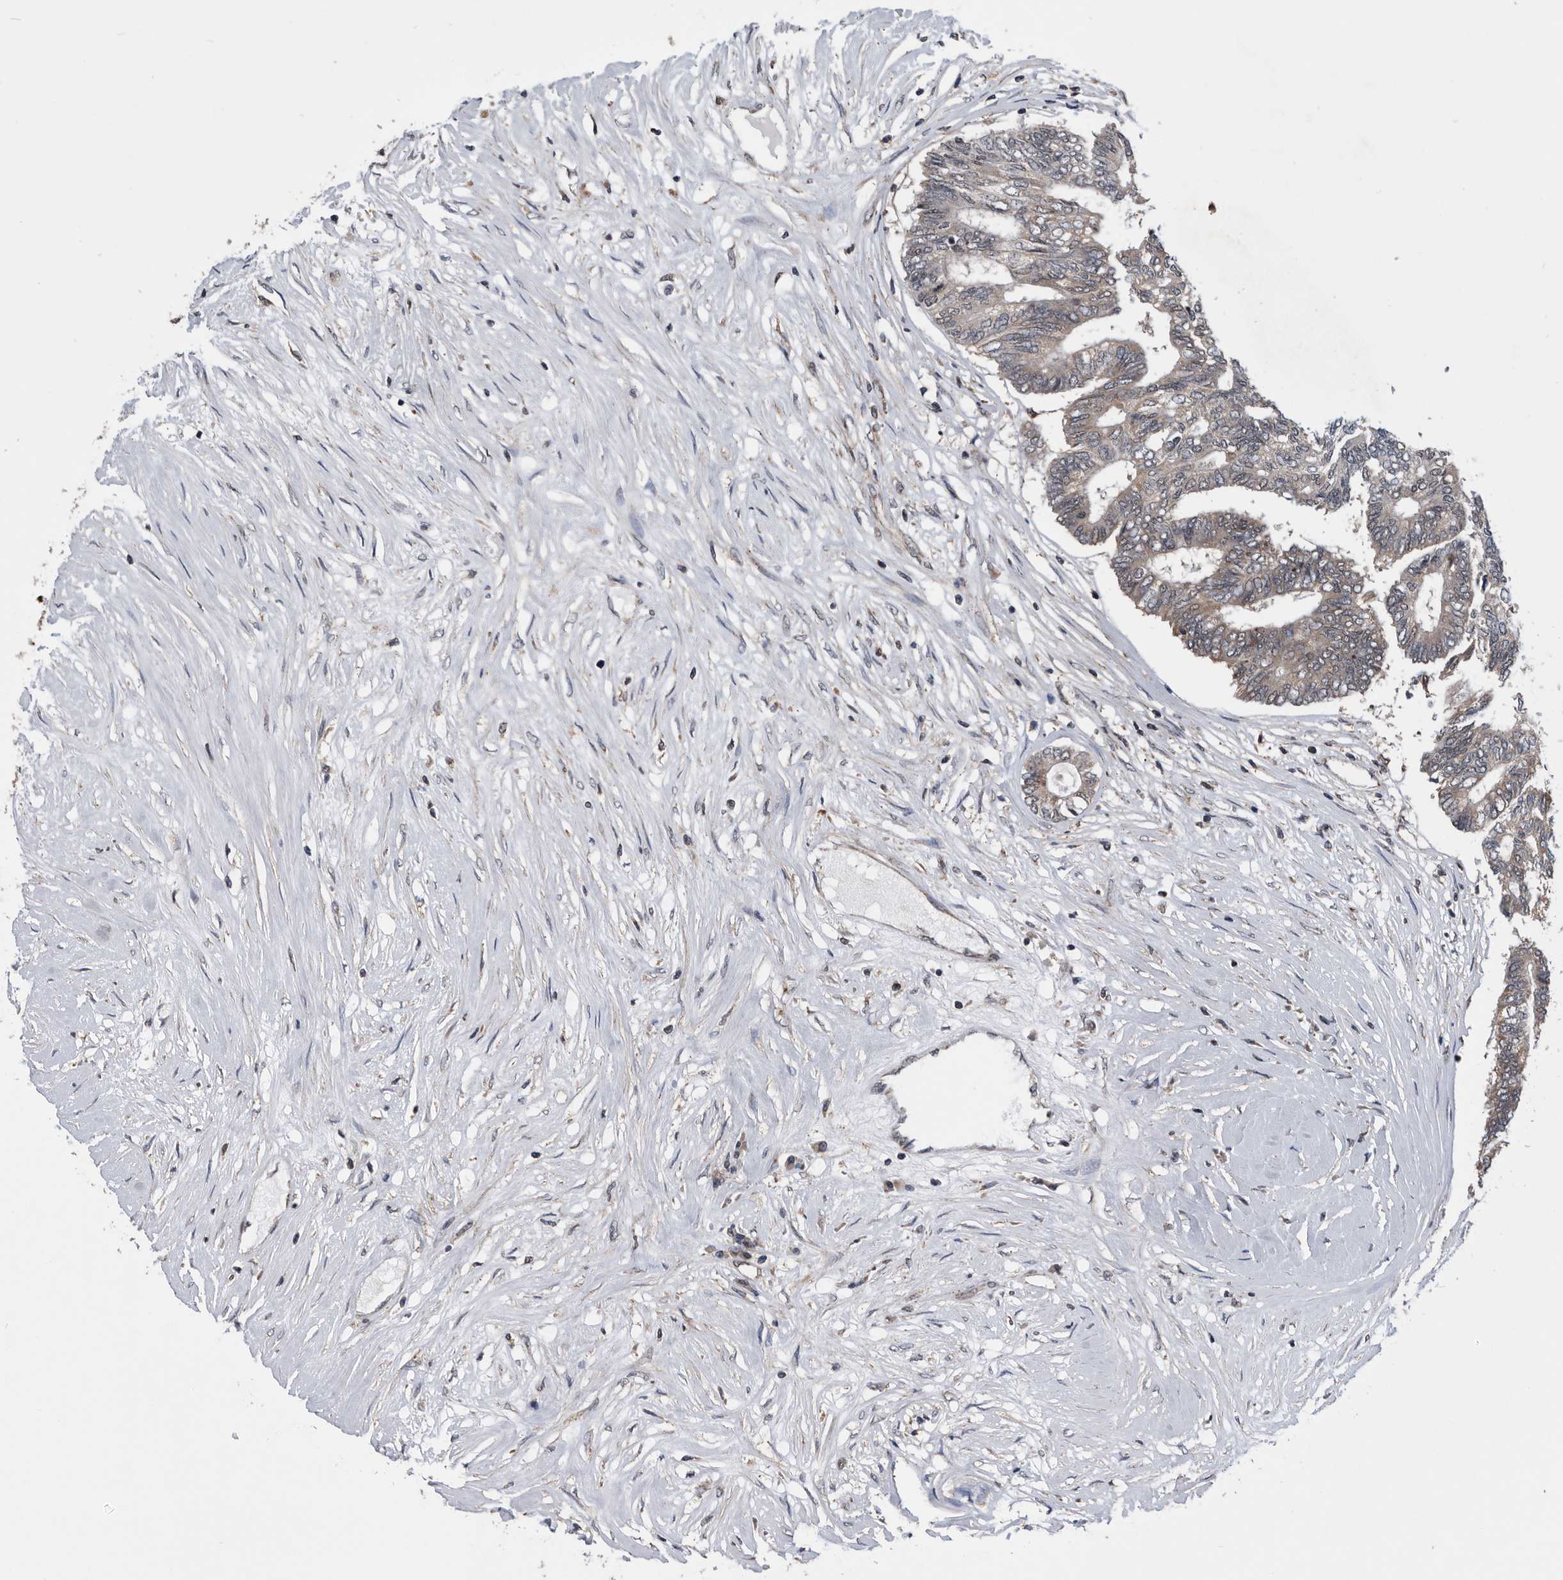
{"staining": {"intensity": "weak", "quantity": ">75%", "location": "cytoplasmic/membranous"}, "tissue": "colorectal cancer", "cell_type": "Tumor cells", "image_type": "cancer", "snomed": [{"axis": "morphology", "description": "Adenocarcinoma, NOS"}, {"axis": "topography", "description": "Rectum"}], "caption": "Brown immunohistochemical staining in colorectal cancer demonstrates weak cytoplasmic/membranous positivity in about >75% of tumor cells.", "gene": "NRBP1", "patient": {"sex": "male", "age": 63}}